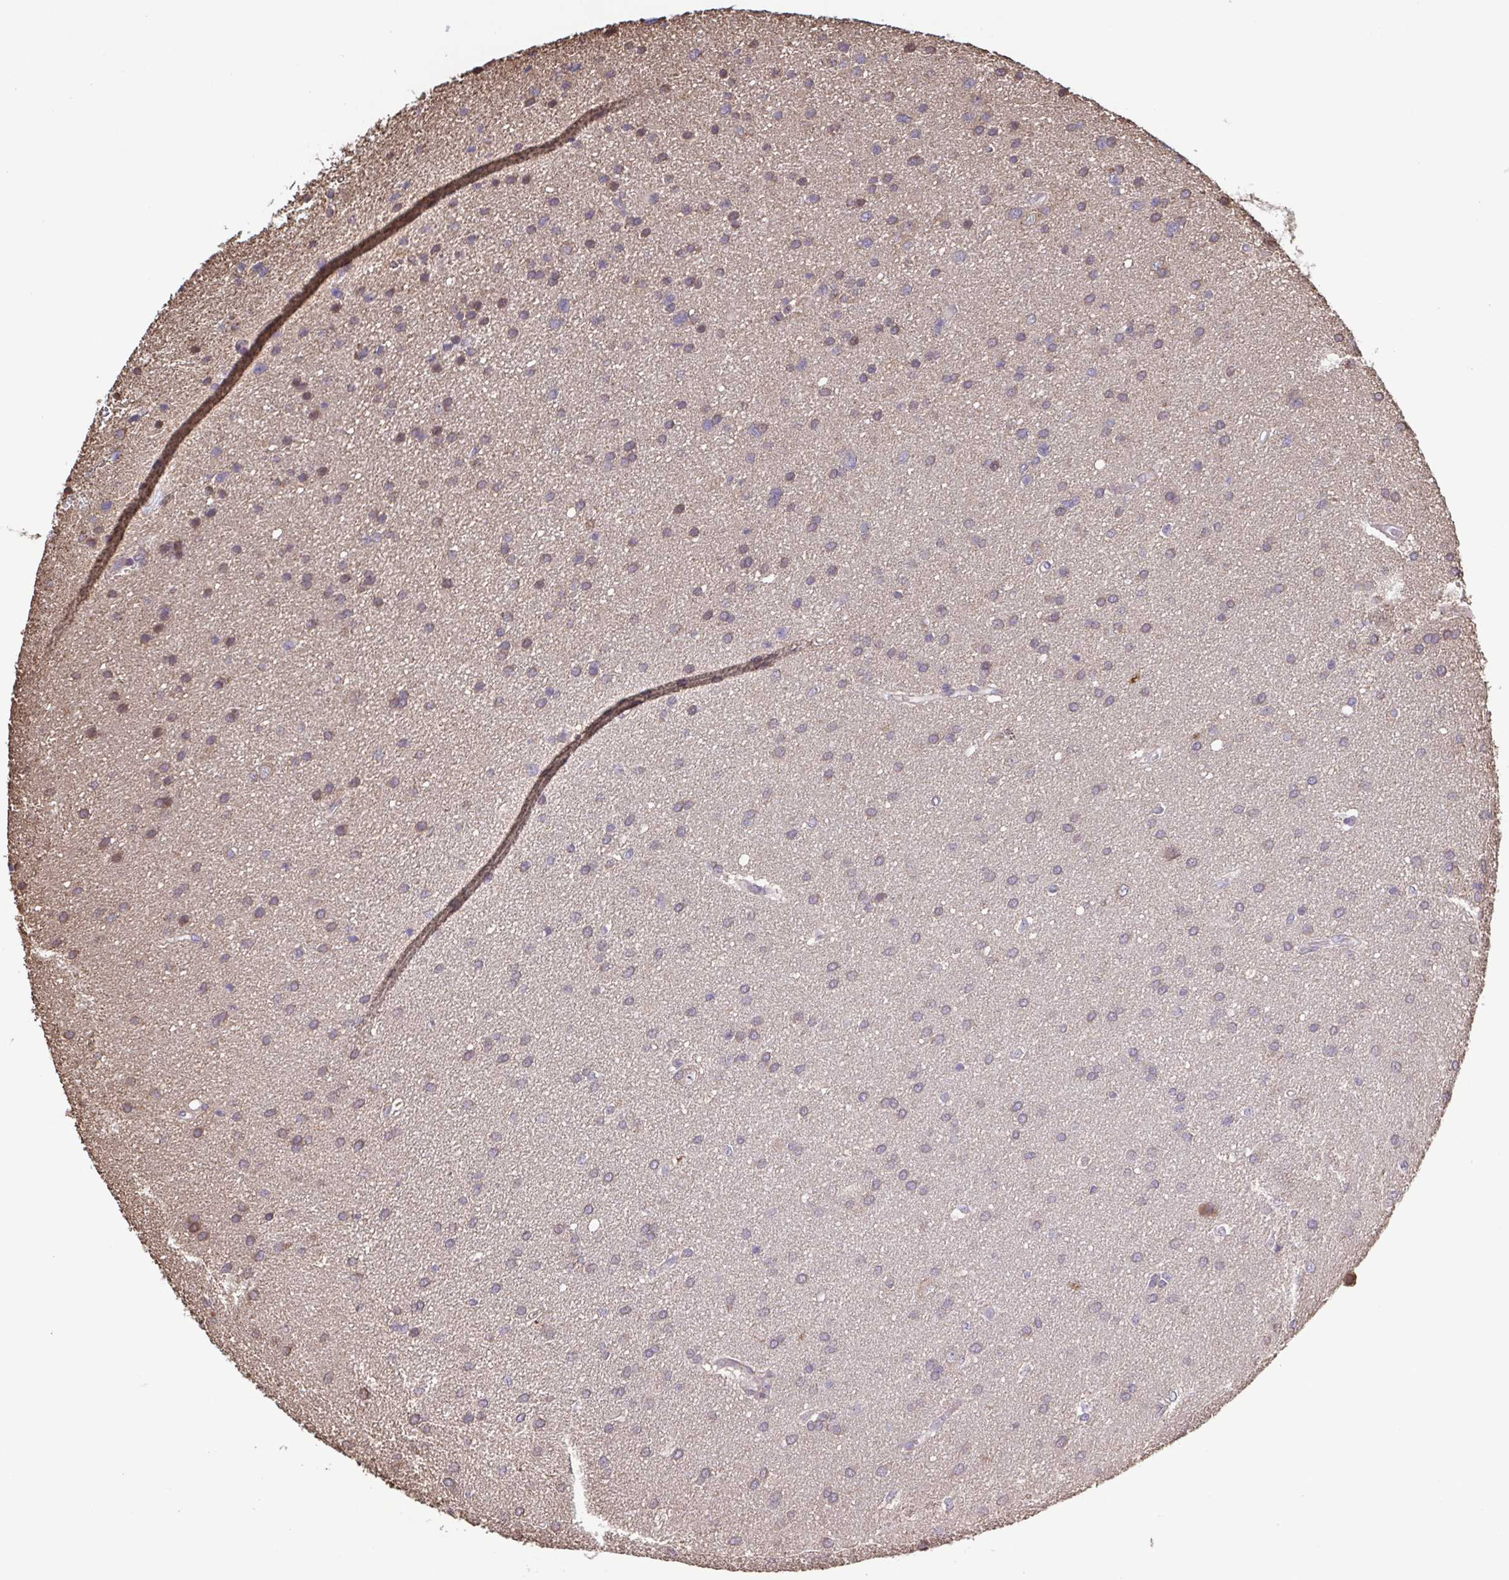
{"staining": {"intensity": "weak", "quantity": "25%-75%", "location": "cytoplasmic/membranous,nuclear"}, "tissue": "glioma", "cell_type": "Tumor cells", "image_type": "cancer", "snomed": [{"axis": "morphology", "description": "Glioma, malignant, Low grade"}, {"axis": "topography", "description": "Brain"}], "caption": "This is an image of IHC staining of low-grade glioma (malignant), which shows weak positivity in the cytoplasmic/membranous and nuclear of tumor cells.", "gene": "ZNF200", "patient": {"sex": "female", "age": 54}}